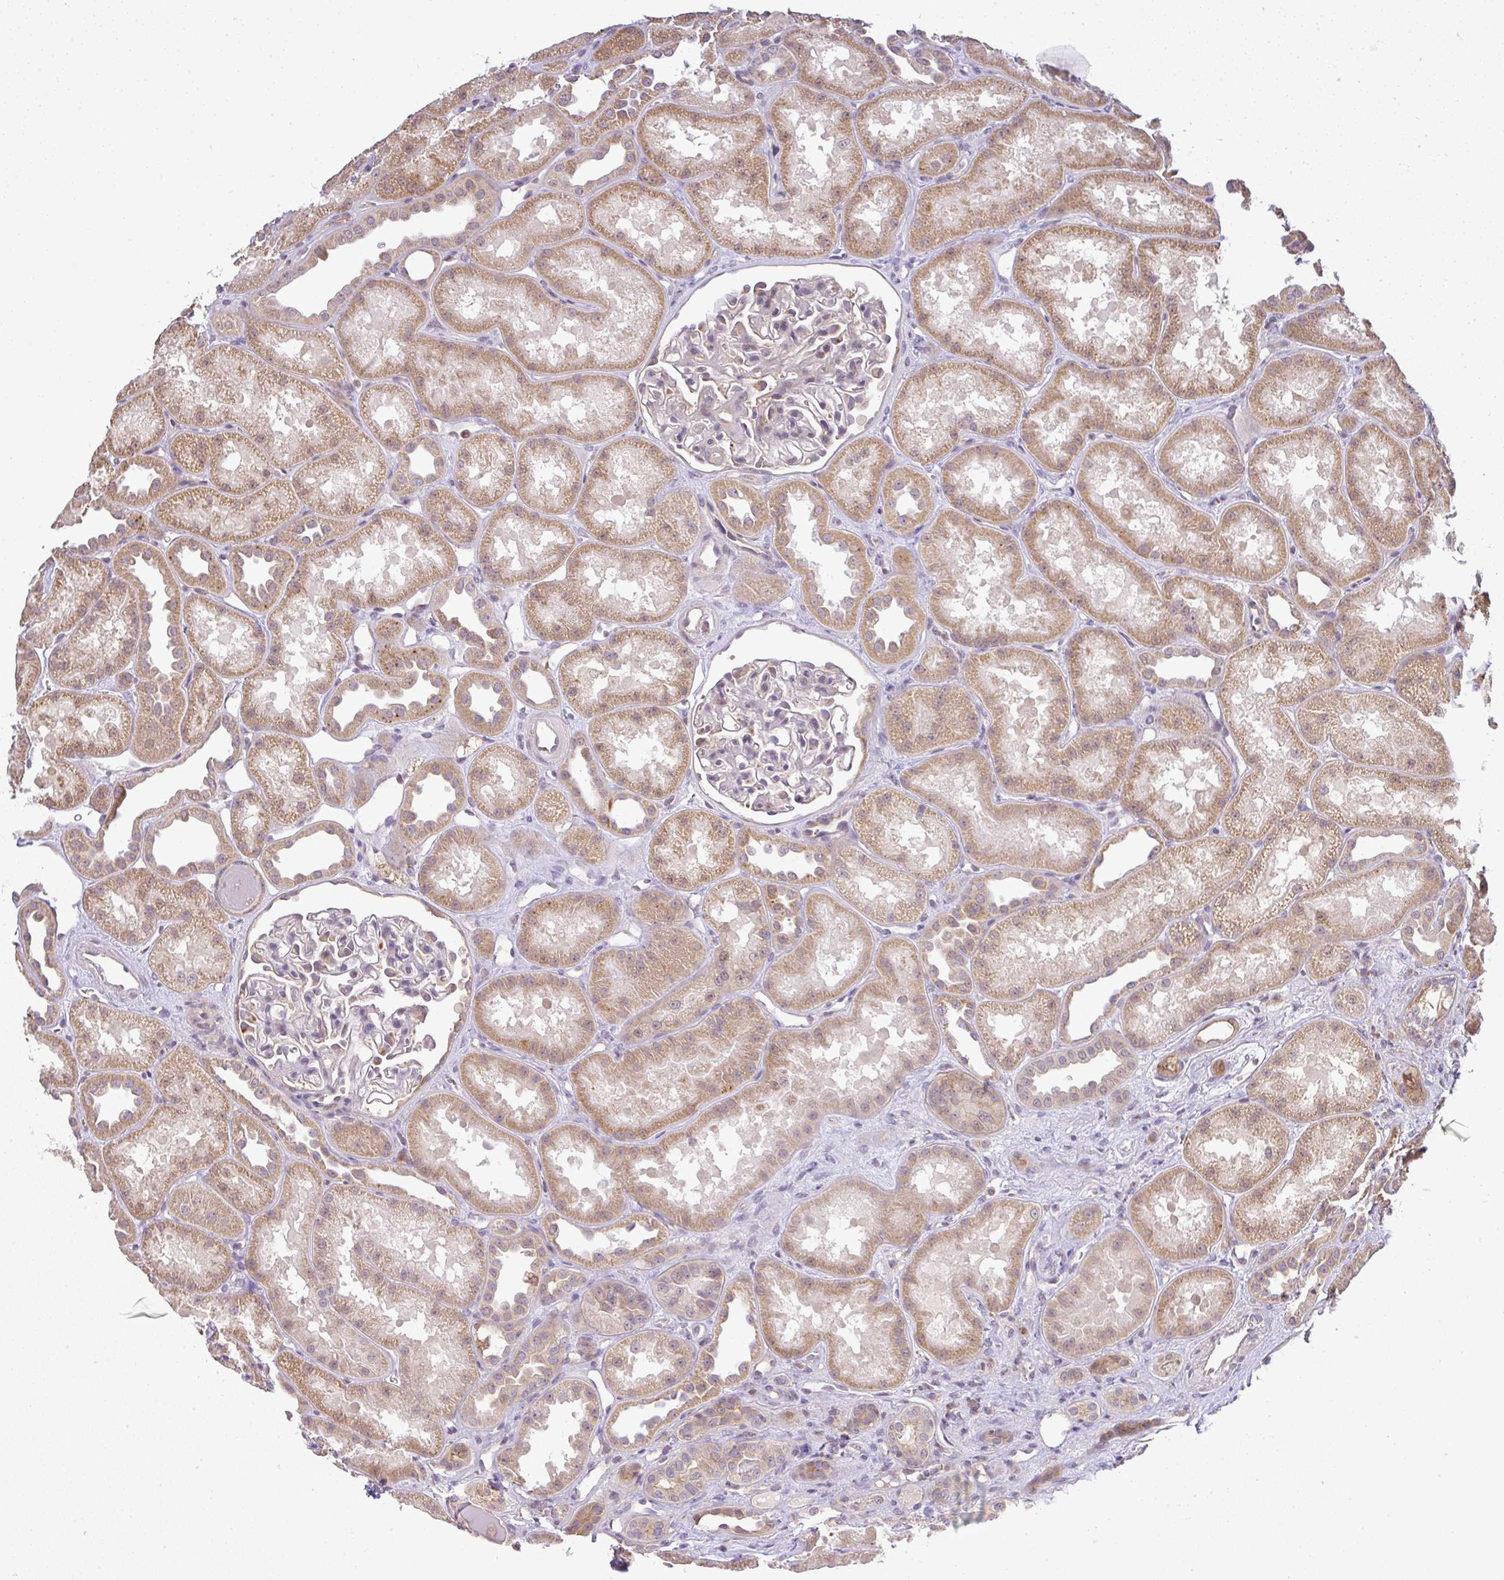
{"staining": {"intensity": "negative", "quantity": "none", "location": "none"}, "tissue": "kidney", "cell_type": "Cells in glomeruli", "image_type": "normal", "snomed": [{"axis": "morphology", "description": "Normal tissue, NOS"}, {"axis": "topography", "description": "Kidney"}], "caption": "Immunohistochemistry photomicrograph of benign kidney: human kidney stained with DAB (3,3'-diaminobenzidine) exhibits no significant protein positivity in cells in glomeruli.", "gene": "FAM153A", "patient": {"sex": "male", "age": 61}}